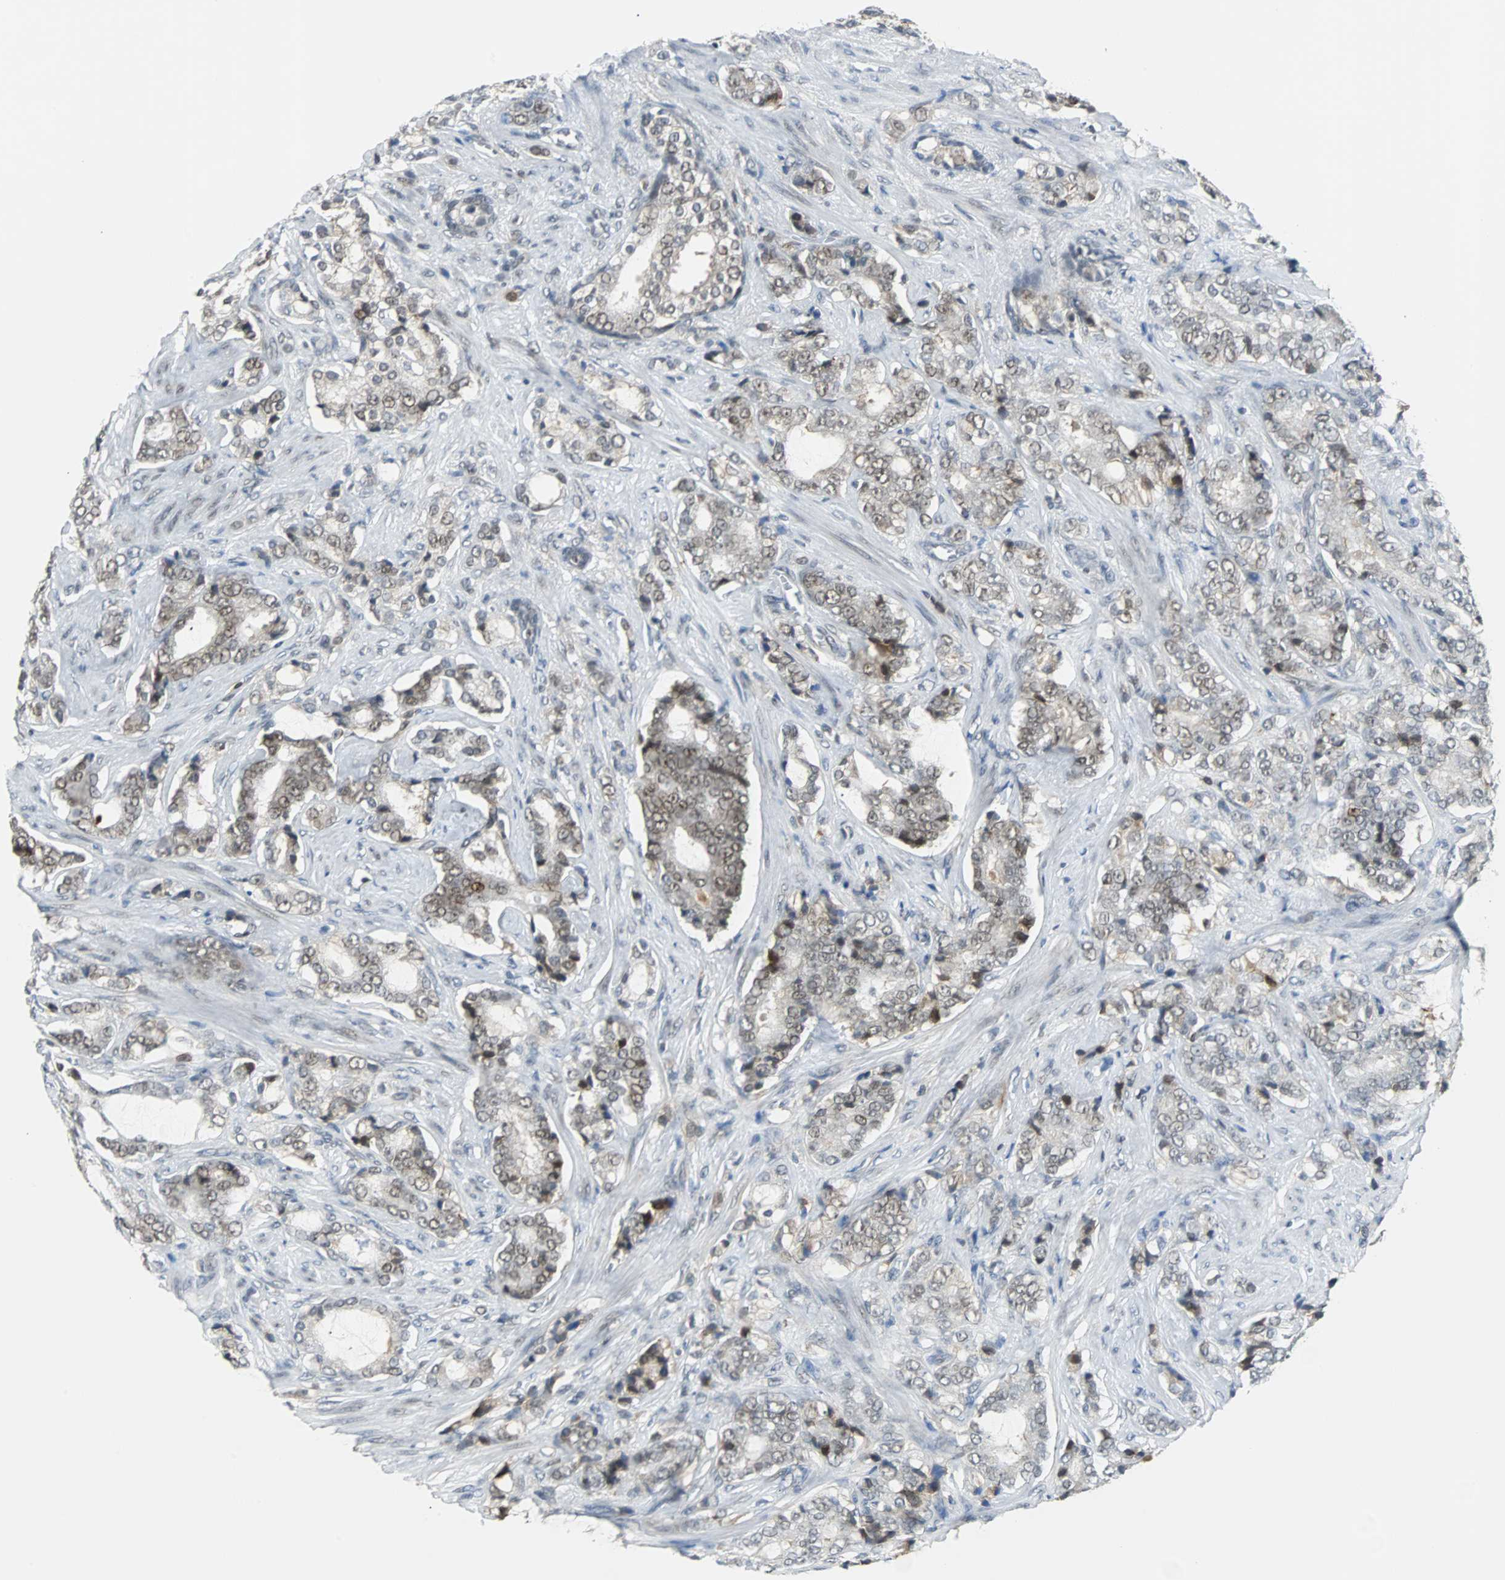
{"staining": {"intensity": "weak", "quantity": "25%-75%", "location": "cytoplasmic/membranous,nuclear"}, "tissue": "prostate cancer", "cell_type": "Tumor cells", "image_type": "cancer", "snomed": [{"axis": "morphology", "description": "Adenocarcinoma, Low grade"}, {"axis": "topography", "description": "Prostate"}], "caption": "A photomicrograph showing weak cytoplasmic/membranous and nuclear staining in about 25%-75% of tumor cells in prostate cancer, as visualized by brown immunohistochemical staining.", "gene": "SIRT1", "patient": {"sex": "male", "age": 58}}